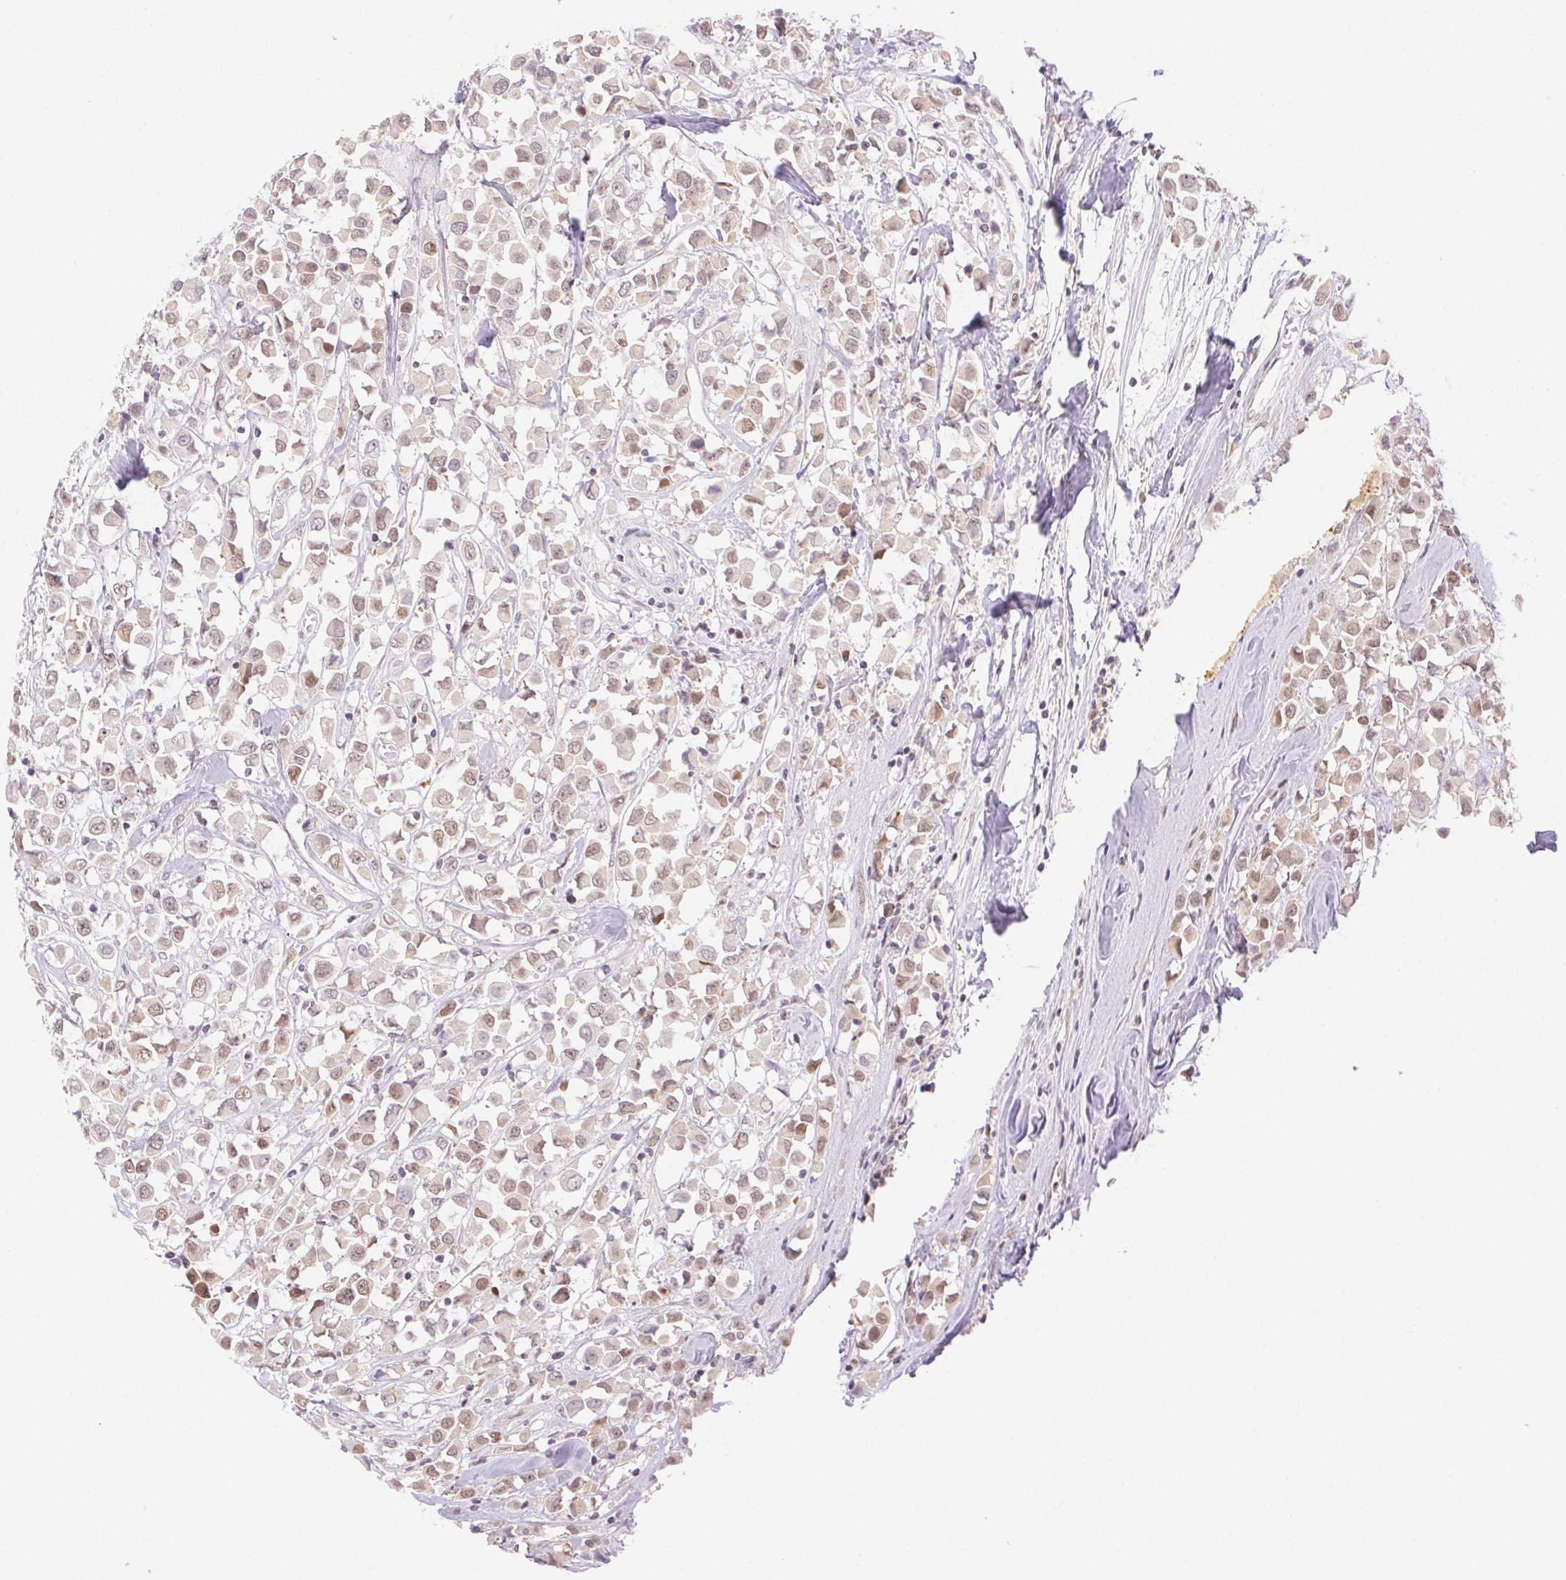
{"staining": {"intensity": "moderate", "quantity": ">75%", "location": "nuclear"}, "tissue": "breast cancer", "cell_type": "Tumor cells", "image_type": "cancer", "snomed": [{"axis": "morphology", "description": "Duct carcinoma"}, {"axis": "topography", "description": "Breast"}], "caption": "Immunohistochemical staining of infiltrating ductal carcinoma (breast) displays moderate nuclear protein positivity in approximately >75% of tumor cells.", "gene": "H2AZ2", "patient": {"sex": "female", "age": 61}}